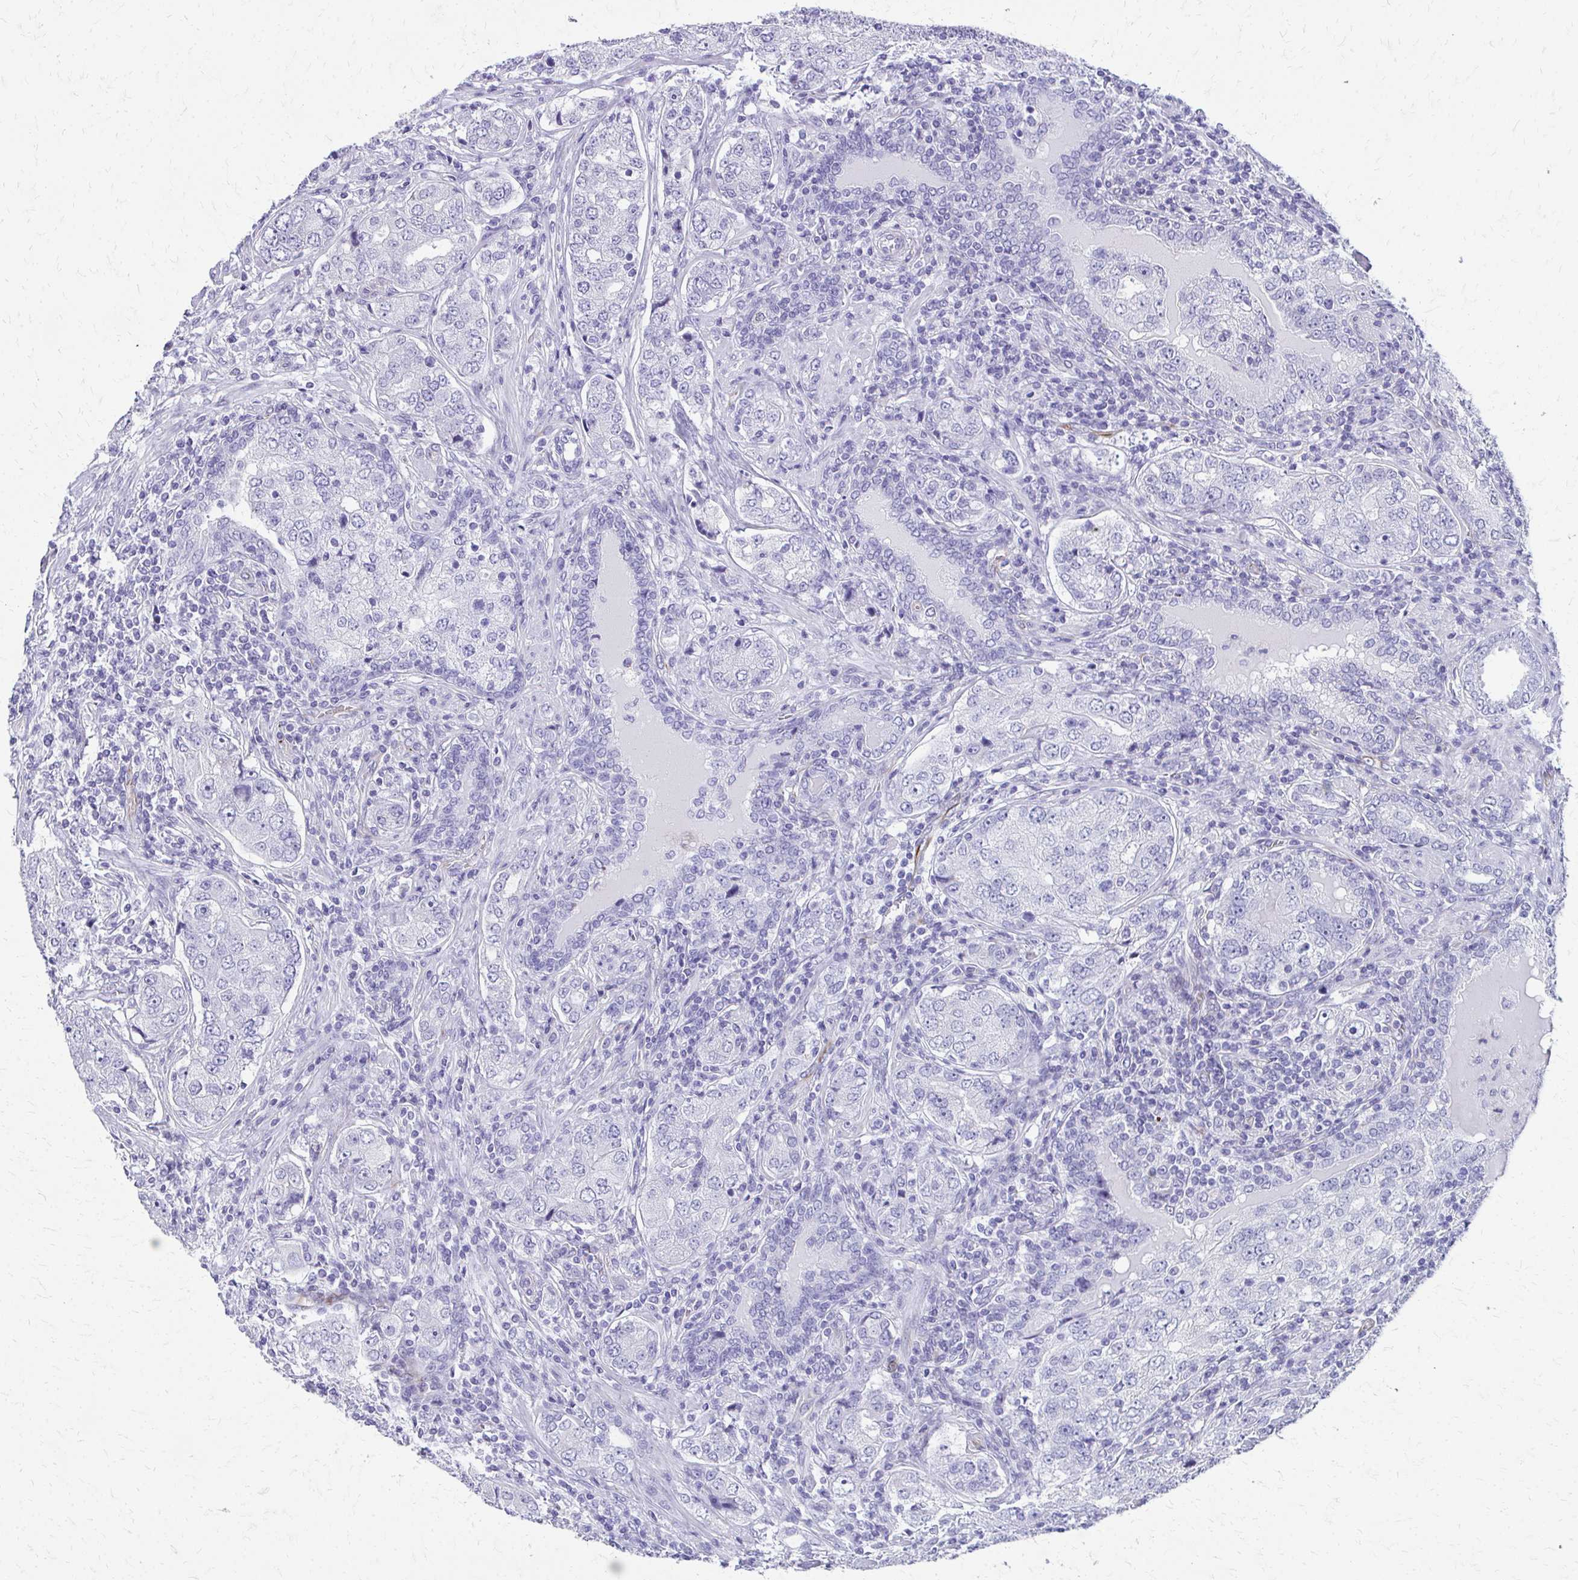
{"staining": {"intensity": "negative", "quantity": "none", "location": "none"}, "tissue": "prostate cancer", "cell_type": "Tumor cells", "image_type": "cancer", "snomed": [{"axis": "morphology", "description": "Adenocarcinoma, High grade"}, {"axis": "topography", "description": "Prostate"}], "caption": "High magnification brightfield microscopy of prostate cancer (adenocarcinoma (high-grade)) stained with DAB (3,3'-diaminobenzidine) (brown) and counterstained with hematoxylin (blue): tumor cells show no significant staining. (Immunohistochemistry (ihc), brightfield microscopy, high magnification).", "gene": "TRIM6", "patient": {"sex": "male", "age": 60}}